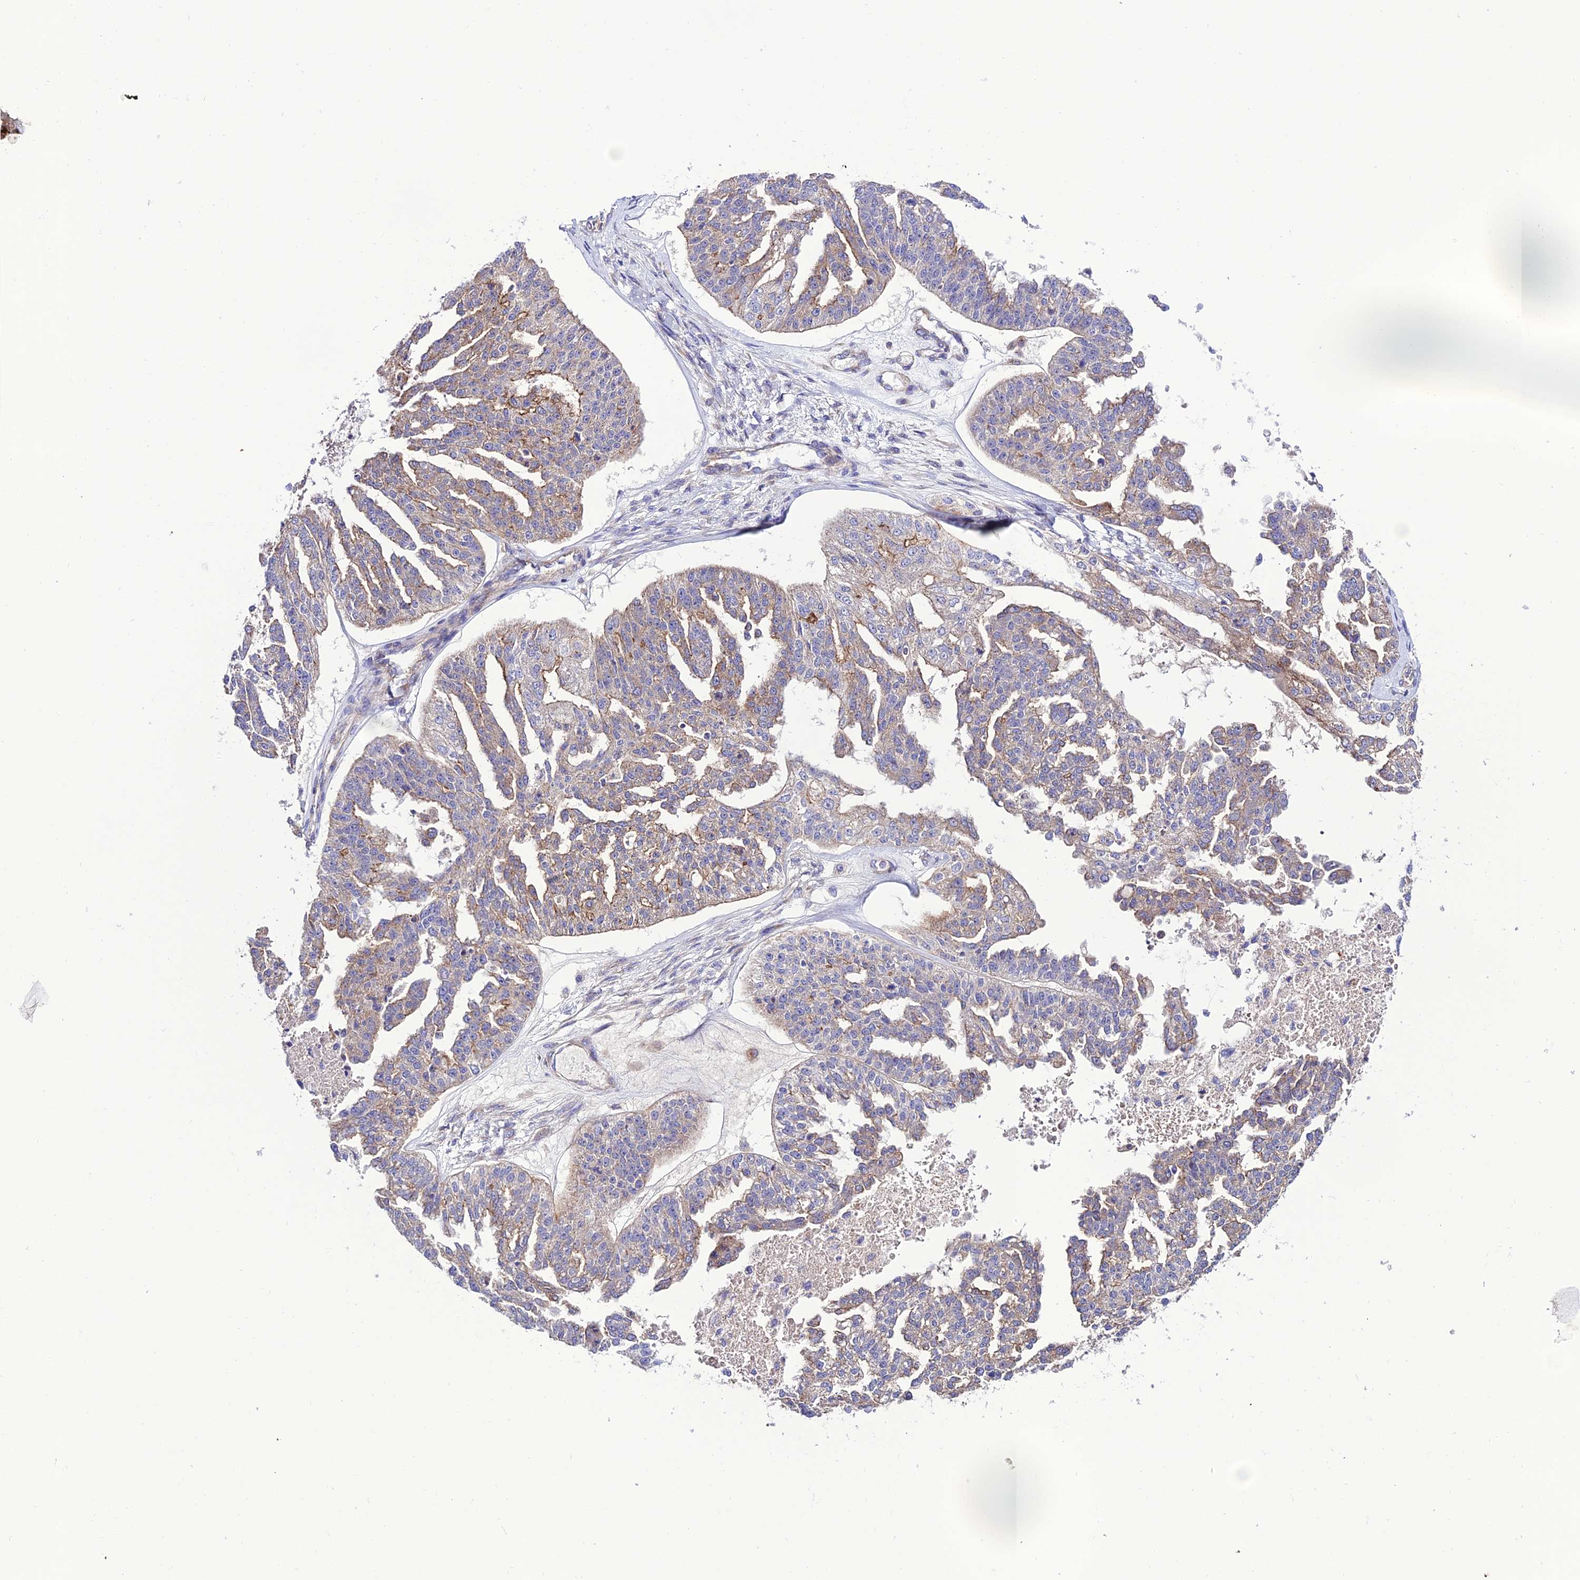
{"staining": {"intensity": "moderate", "quantity": "25%-75%", "location": "cytoplasmic/membranous"}, "tissue": "ovarian cancer", "cell_type": "Tumor cells", "image_type": "cancer", "snomed": [{"axis": "morphology", "description": "Cystadenocarcinoma, serous, NOS"}, {"axis": "topography", "description": "Ovary"}], "caption": "Immunohistochemical staining of human ovarian cancer (serous cystadenocarcinoma) displays medium levels of moderate cytoplasmic/membranous protein staining in about 25%-75% of tumor cells.", "gene": "LACTB2", "patient": {"sex": "female", "age": 58}}